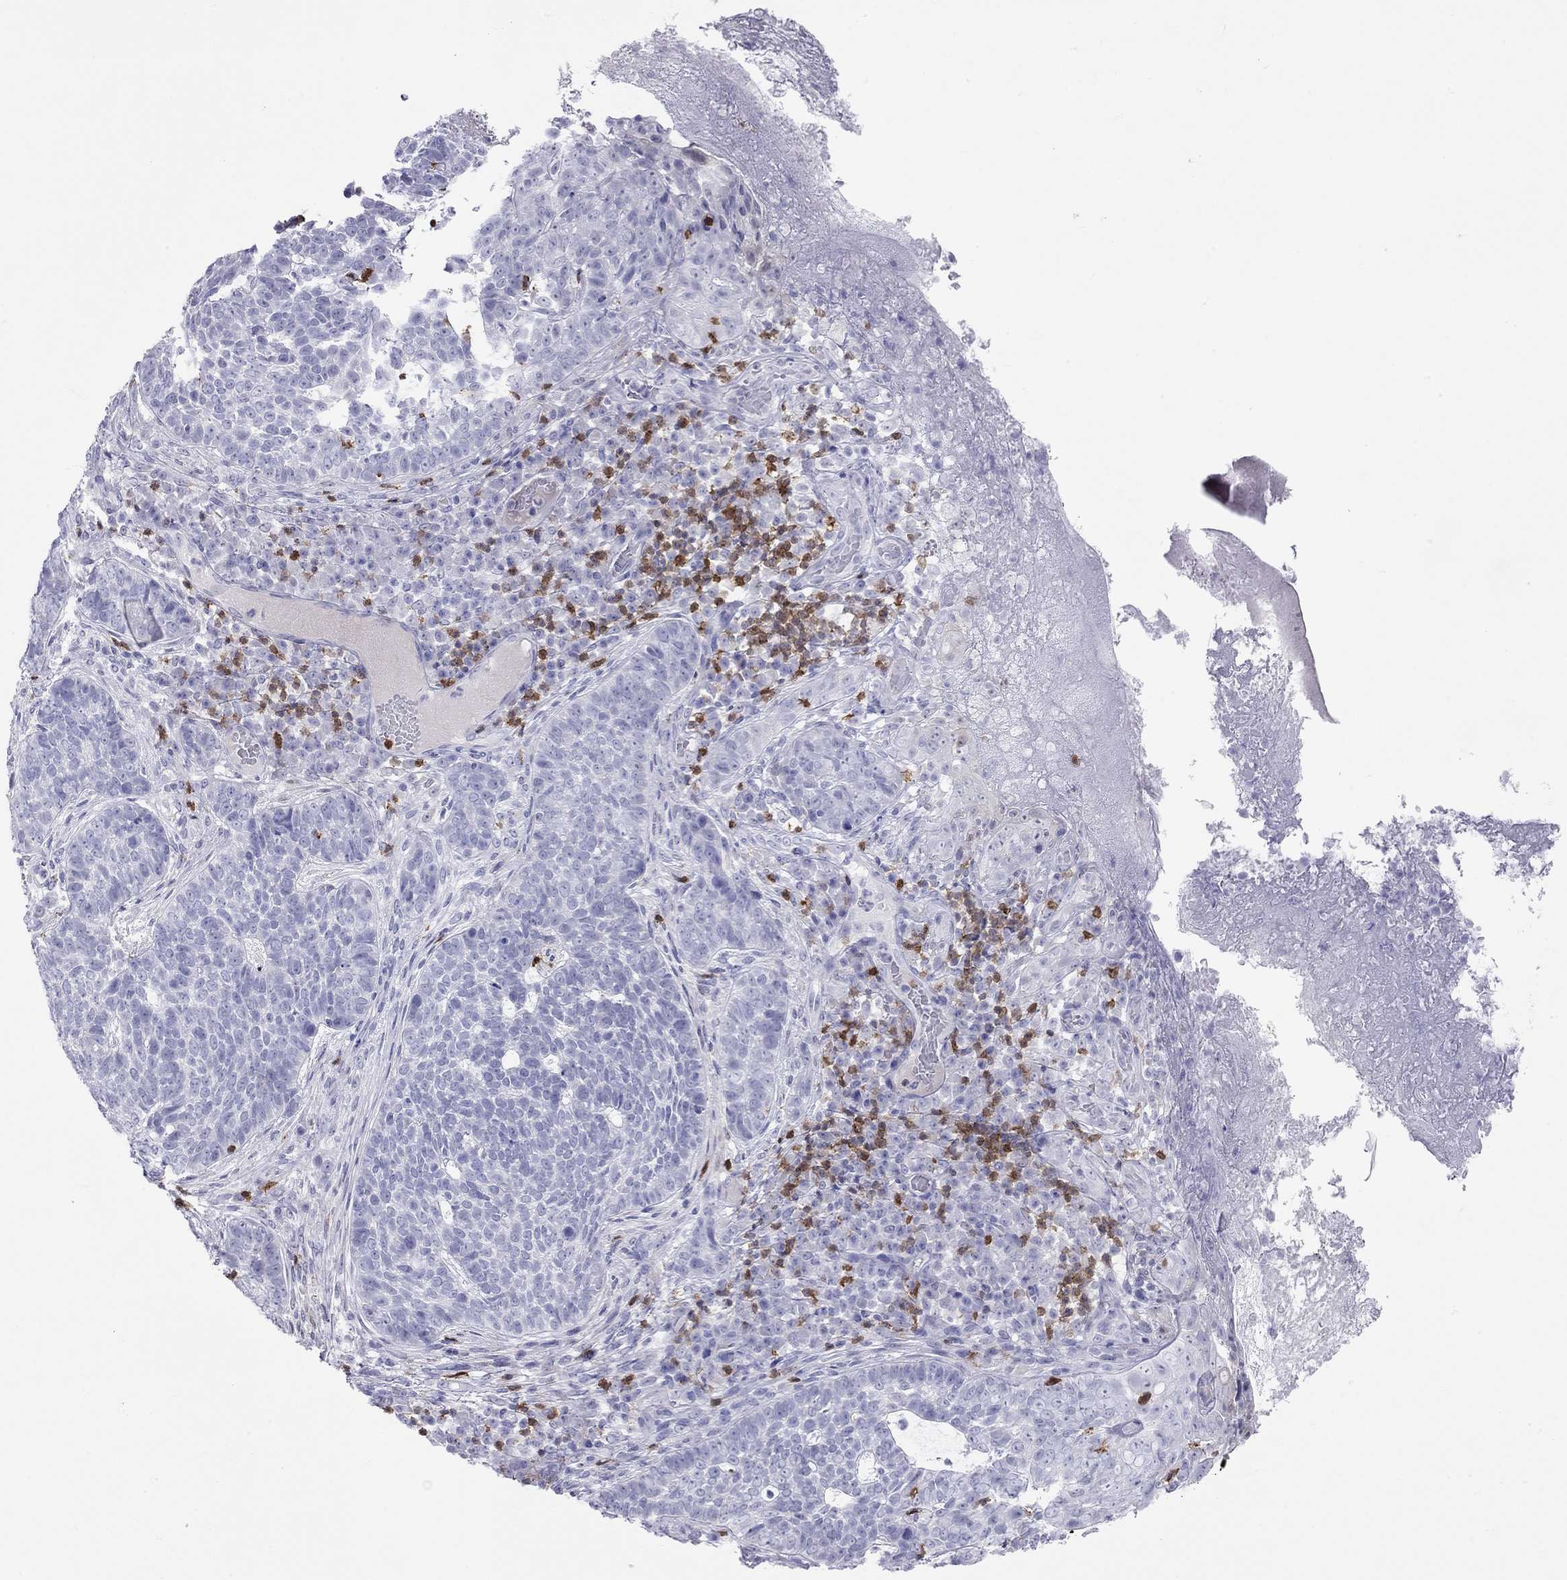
{"staining": {"intensity": "negative", "quantity": "none", "location": "none"}, "tissue": "skin cancer", "cell_type": "Tumor cells", "image_type": "cancer", "snomed": [{"axis": "morphology", "description": "Basal cell carcinoma"}, {"axis": "topography", "description": "Skin"}], "caption": "Protein analysis of basal cell carcinoma (skin) displays no significant staining in tumor cells.", "gene": "SH2D2A", "patient": {"sex": "female", "age": 69}}